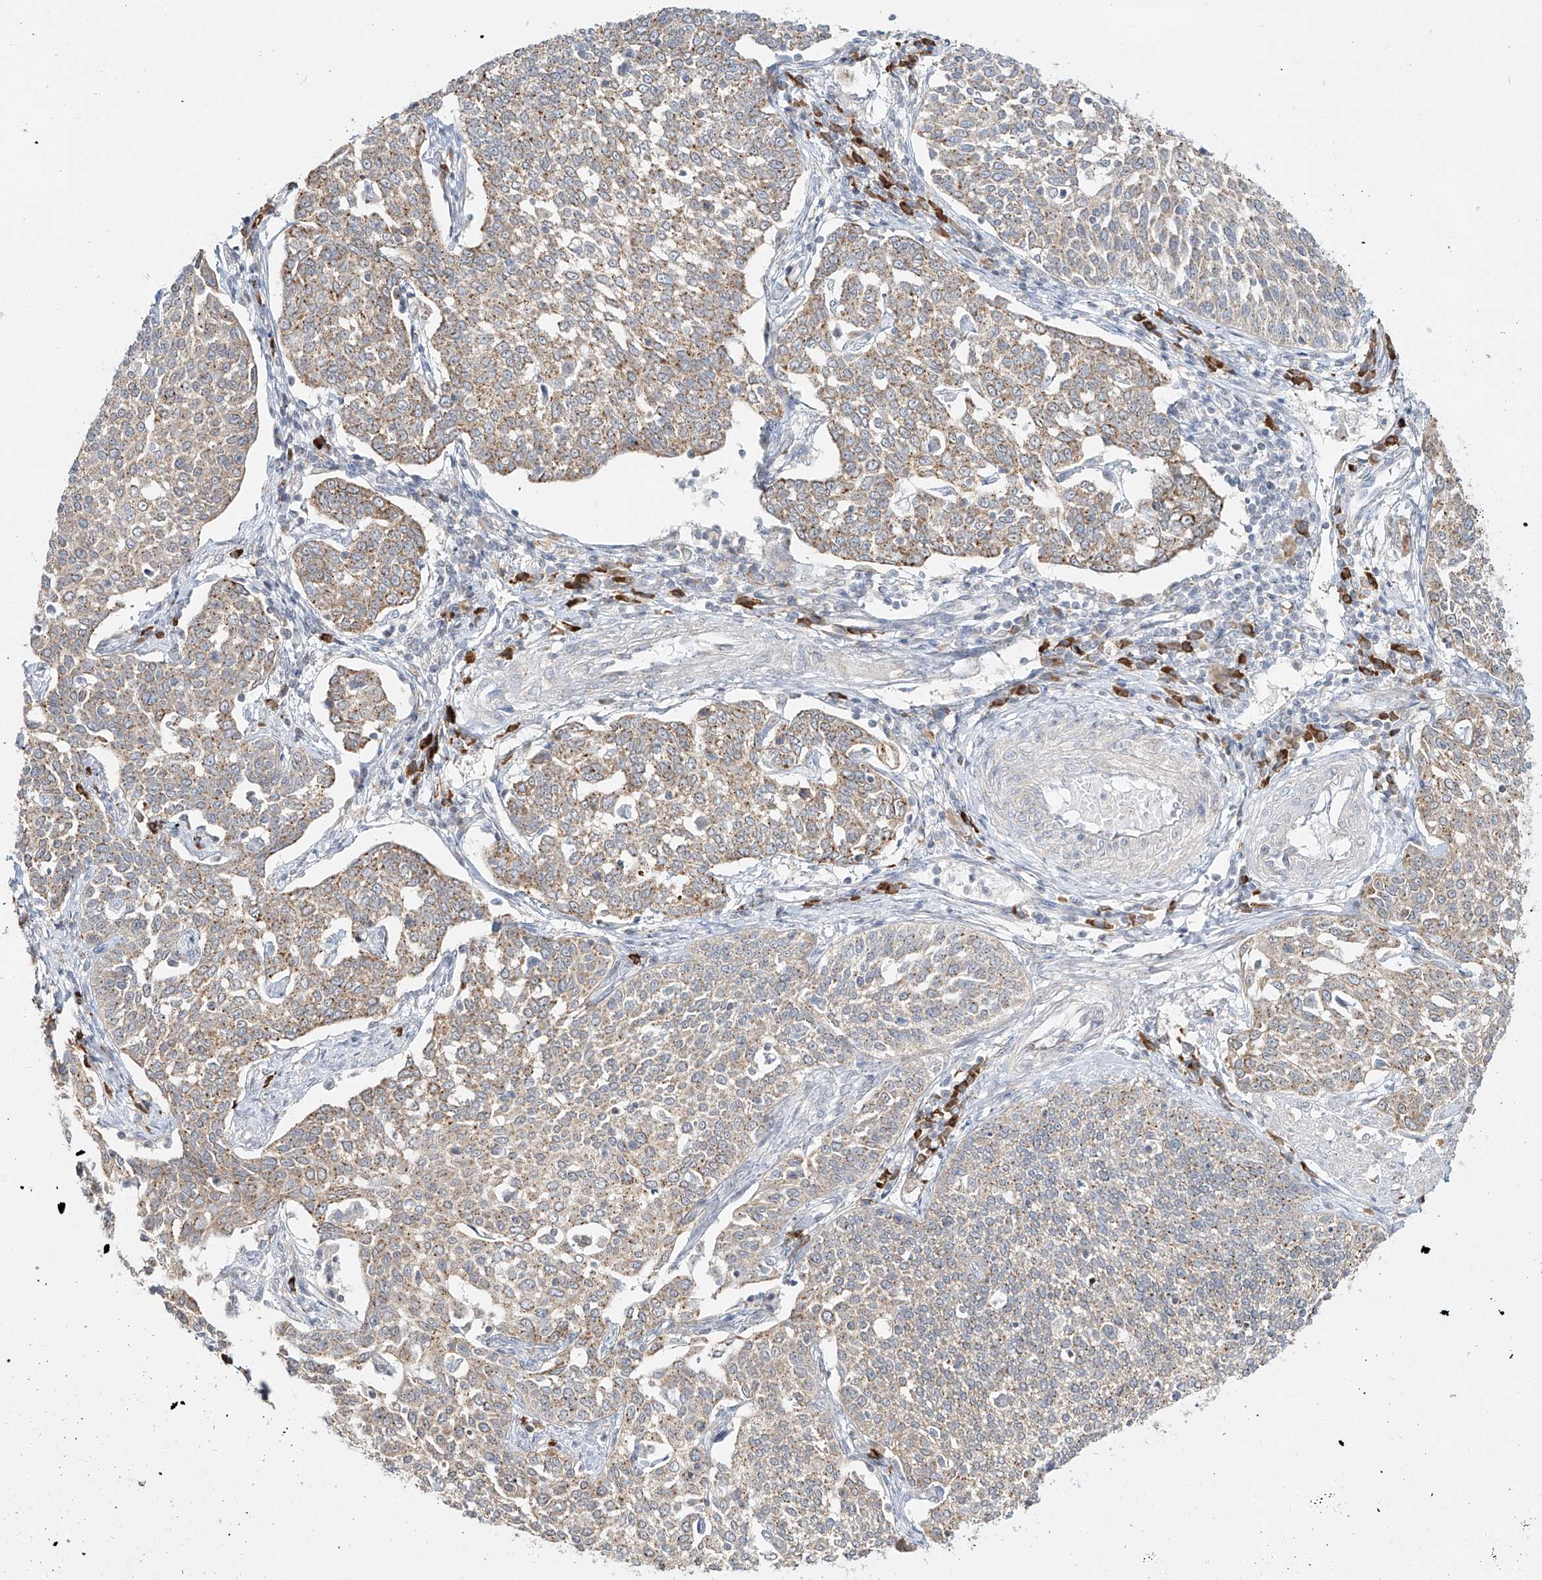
{"staining": {"intensity": "weak", "quantity": ">75%", "location": "cytoplasmic/membranous"}, "tissue": "cervical cancer", "cell_type": "Tumor cells", "image_type": "cancer", "snomed": [{"axis": "morphology", "description": "Squamous cell carcinoma, NOS"}, {"axis": "topography", "description": "Cervix"}], "caption": "DAB (3,3'-diaminobenzidine) immunohistochemical staining of cervical cancer (squamous cell carcinoma) displays weak cytoplasmic/membranous protein staining in about >75% of tumor cells.", "gene": "BSDC1", "patient": {"sex": "female", "age": 34}}